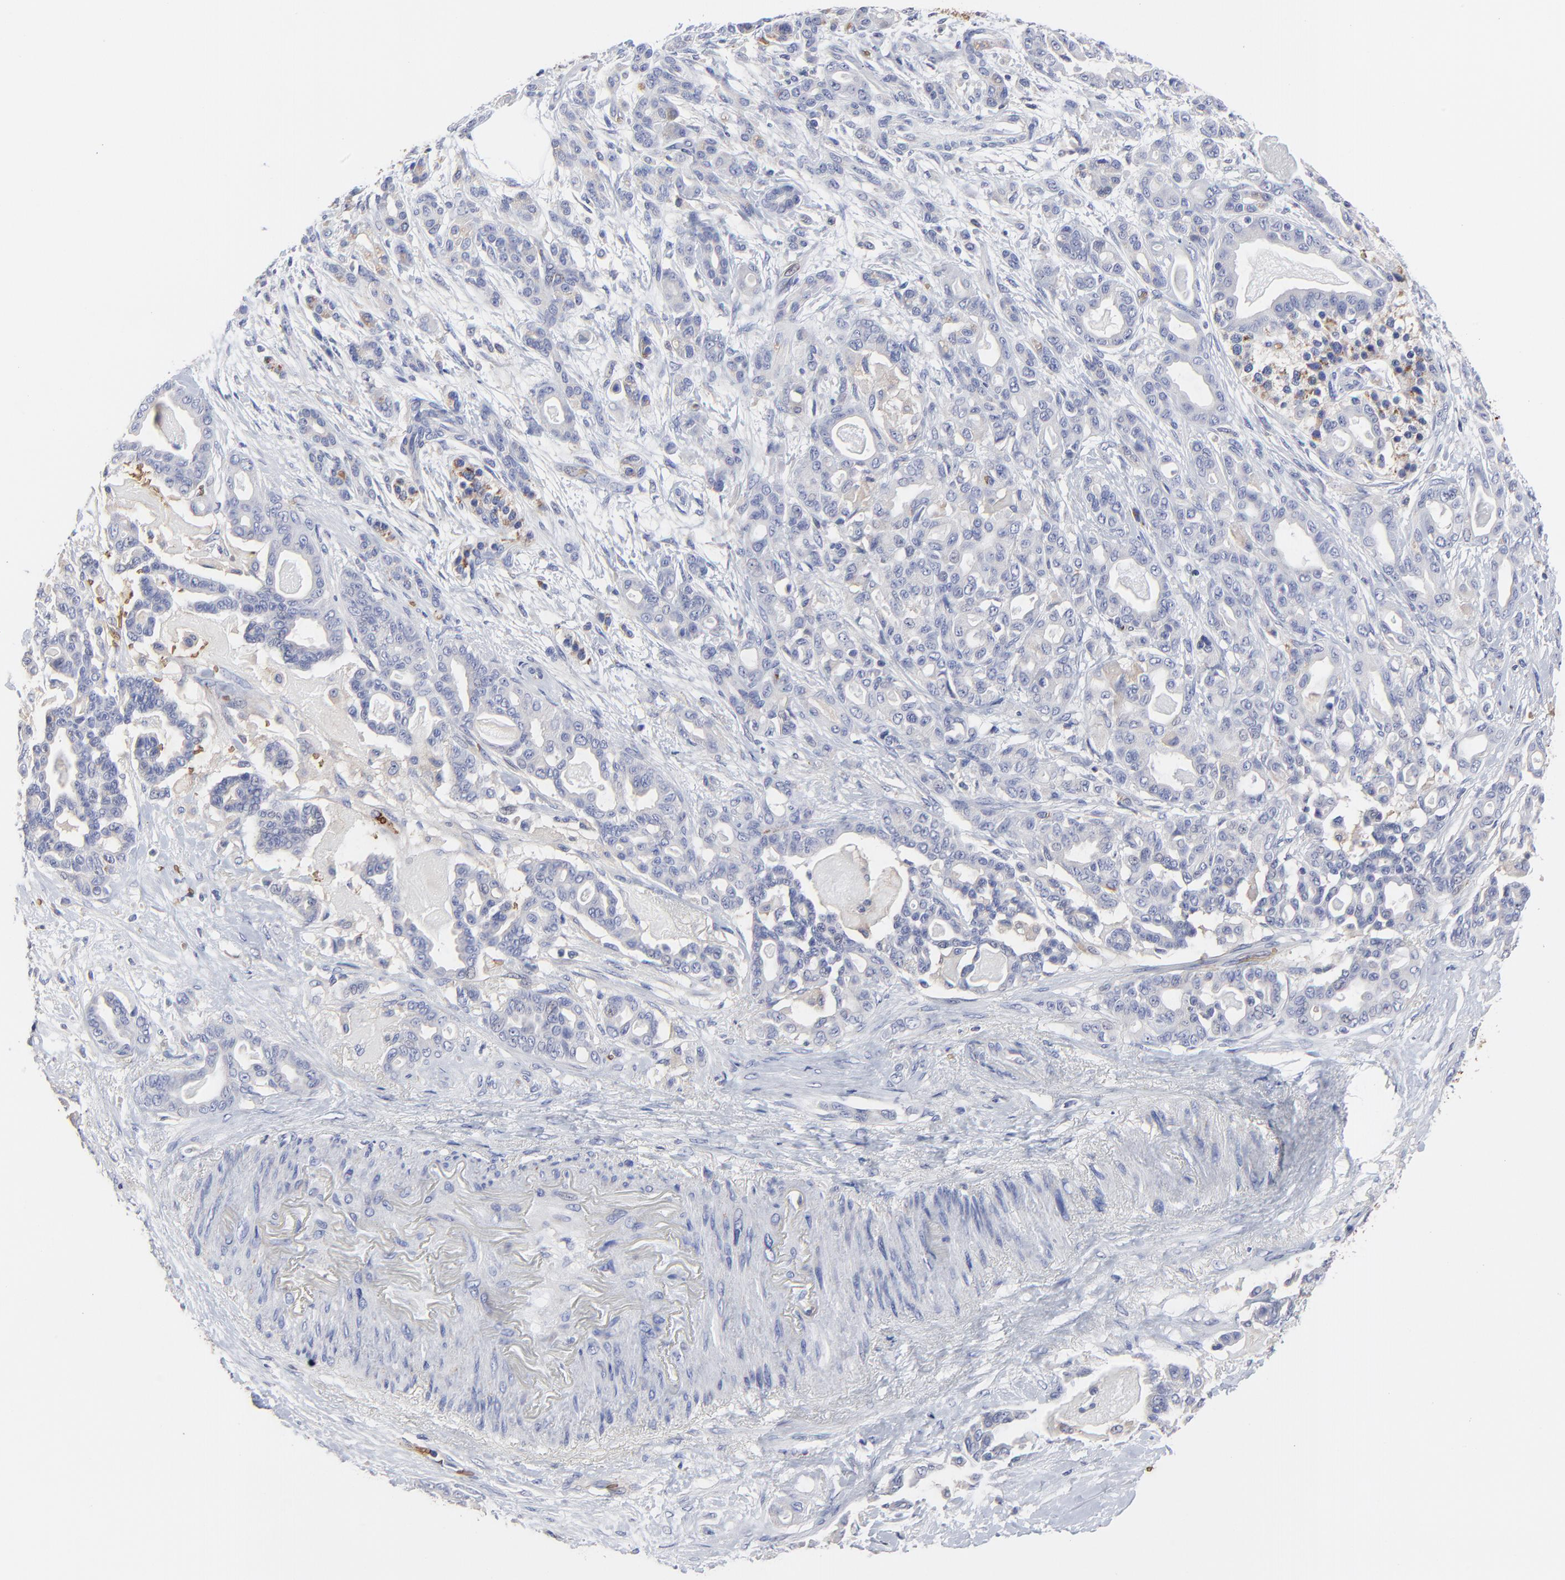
{"staining": {"intensity": "weak", "quantity": "<25%", "location": "cytoplasmic/membranous"}, "tissue": "pancreatic cancer", "cell_type": "Tumor cells", "image_type": "cancer", "snomed": [{"axis": "morphology", "description": "Adenocarcinoma, NOS"}, {"axis": "topography", "description": "Pancreas"}], "caption": "Immunohistochemistry micrograph of neoplastic tissue: human pancreatic cancer stained with DAB (3,3'-diaminobenzidine) reveals no significant protein expression in tumor cells.", "gene": "PAG1", "patient": {"sex": "male", "age": 63}}